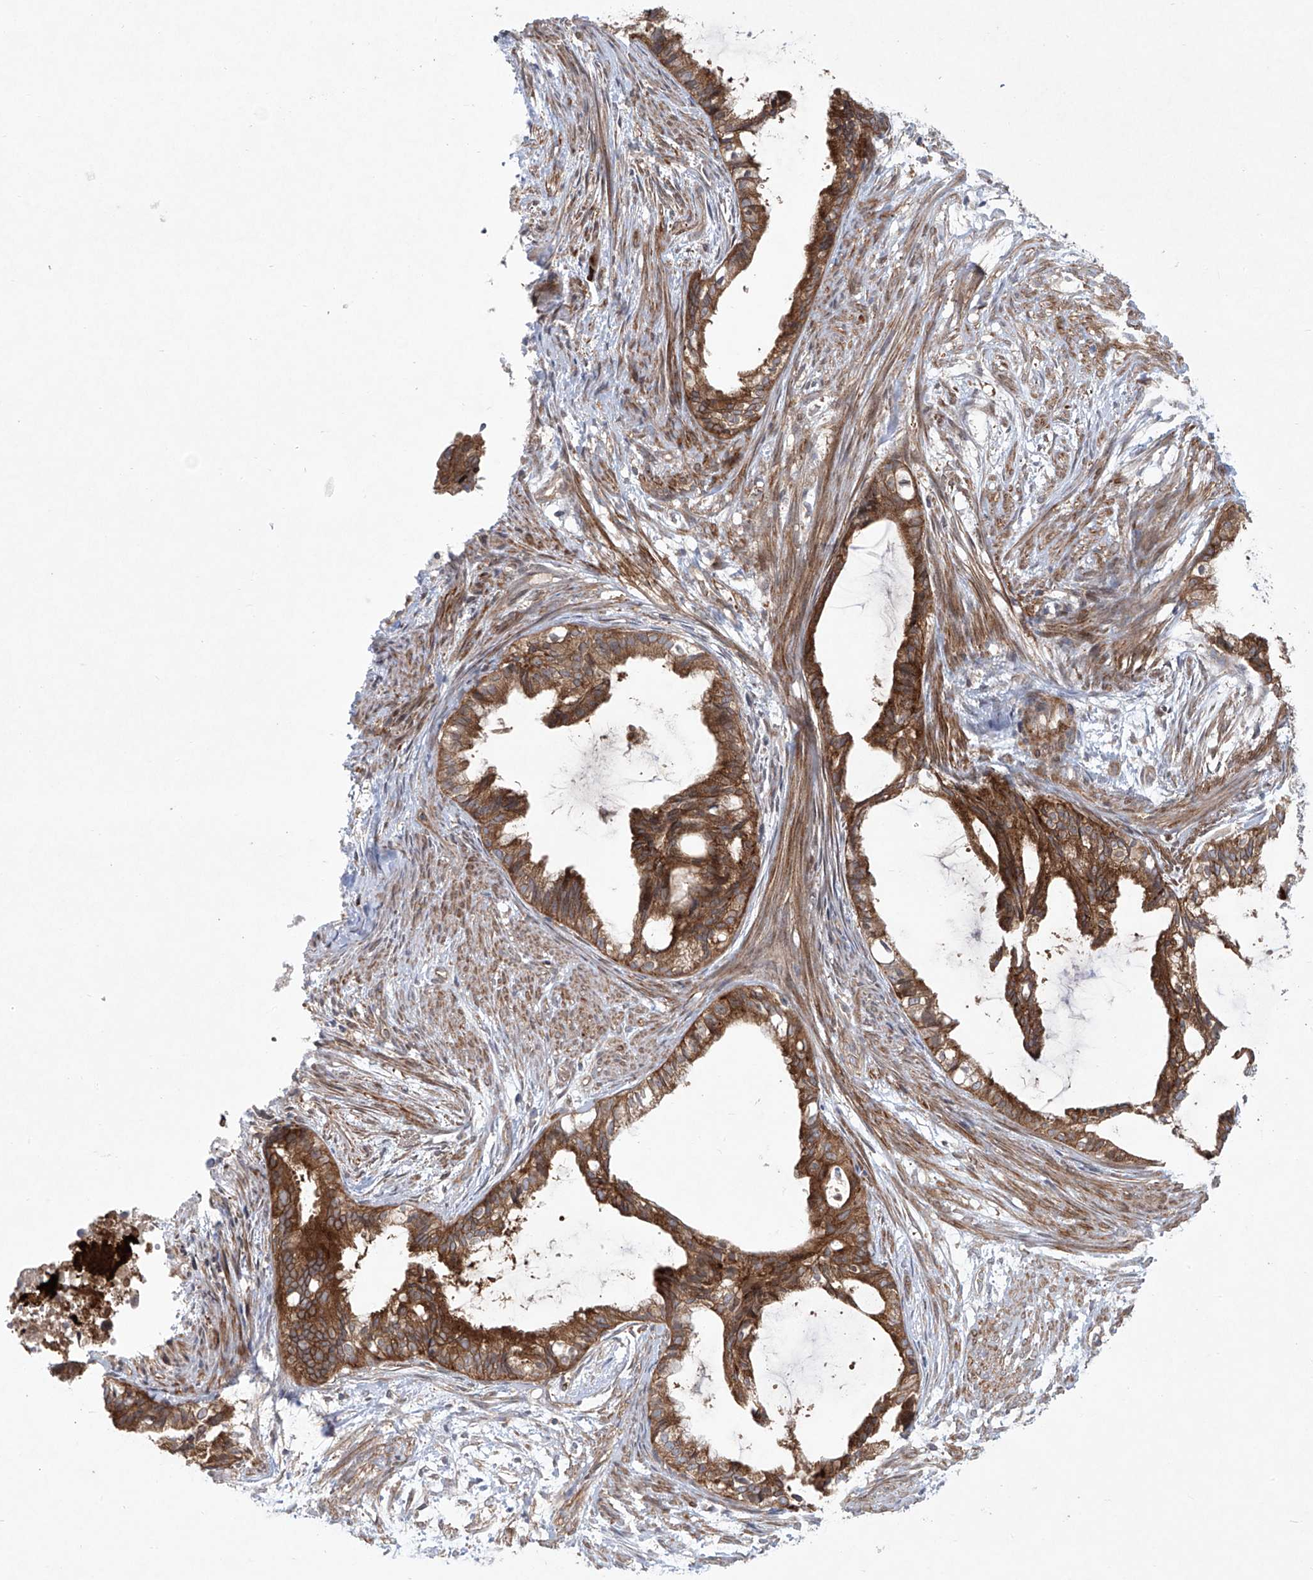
{"staining": {"intensity": "moderate", "quantity": ">75%", "location": "cytoplasmic/membranous"}, "tissue": "cervical cancer", "cell_type": "Tumor cells", "image_type": "cancer", "snomed": [{"axis": "morphology", "description": "Normal tissue, NOS"}, {"axis": "morphology", "description": "Adenocarcinoma, NOS"}, {"axis": "topography", "description": "Cervix"}, {"axis": "topography", "description": "Endometrium"}], "caption": "Cervical cancer (adenocarcinoma) tissue shows moderate cytoplasmic/membranous expression in approximately >75% of tumor cells", "gene": "KLC4", "patient": {"sex": "female", "age": 86}}